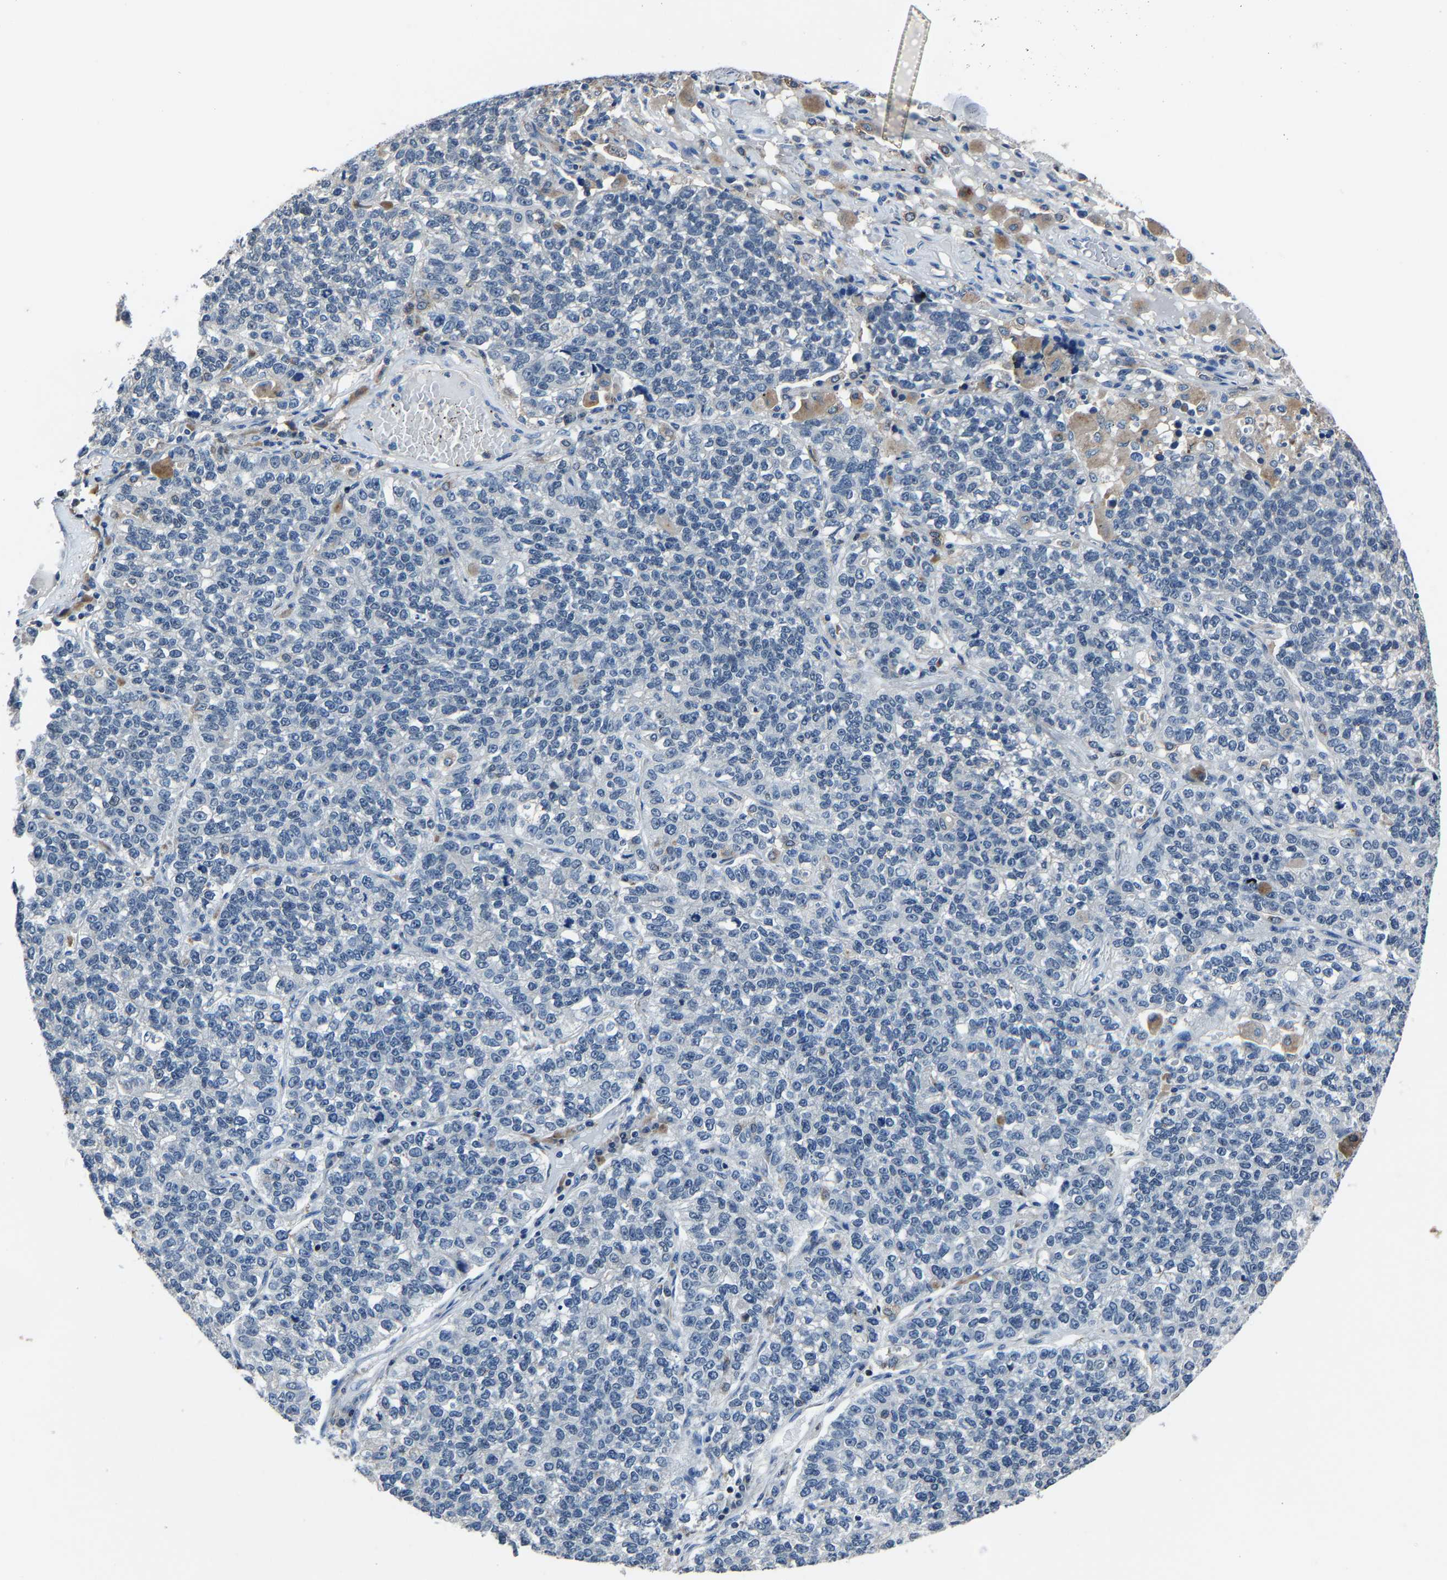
{"staining": {"intensity": "negative", "quantity": "none", "location": "none"}, "tissue": "lung cancer", "cell_type": "Tumor cells", "image_type": "cancer", "snomed": [{"axis": "morphology", "description": "Adenocarcinoma, NOS"}, {"axis": "topography", "description": "Lung"}], "caption": "Photomicrograph shows no significant protein expression in tumor cells of lung cancer (adenocarcinoma).", "gene": "STRBP", "patient": {"sex": "male", "age": 49}}